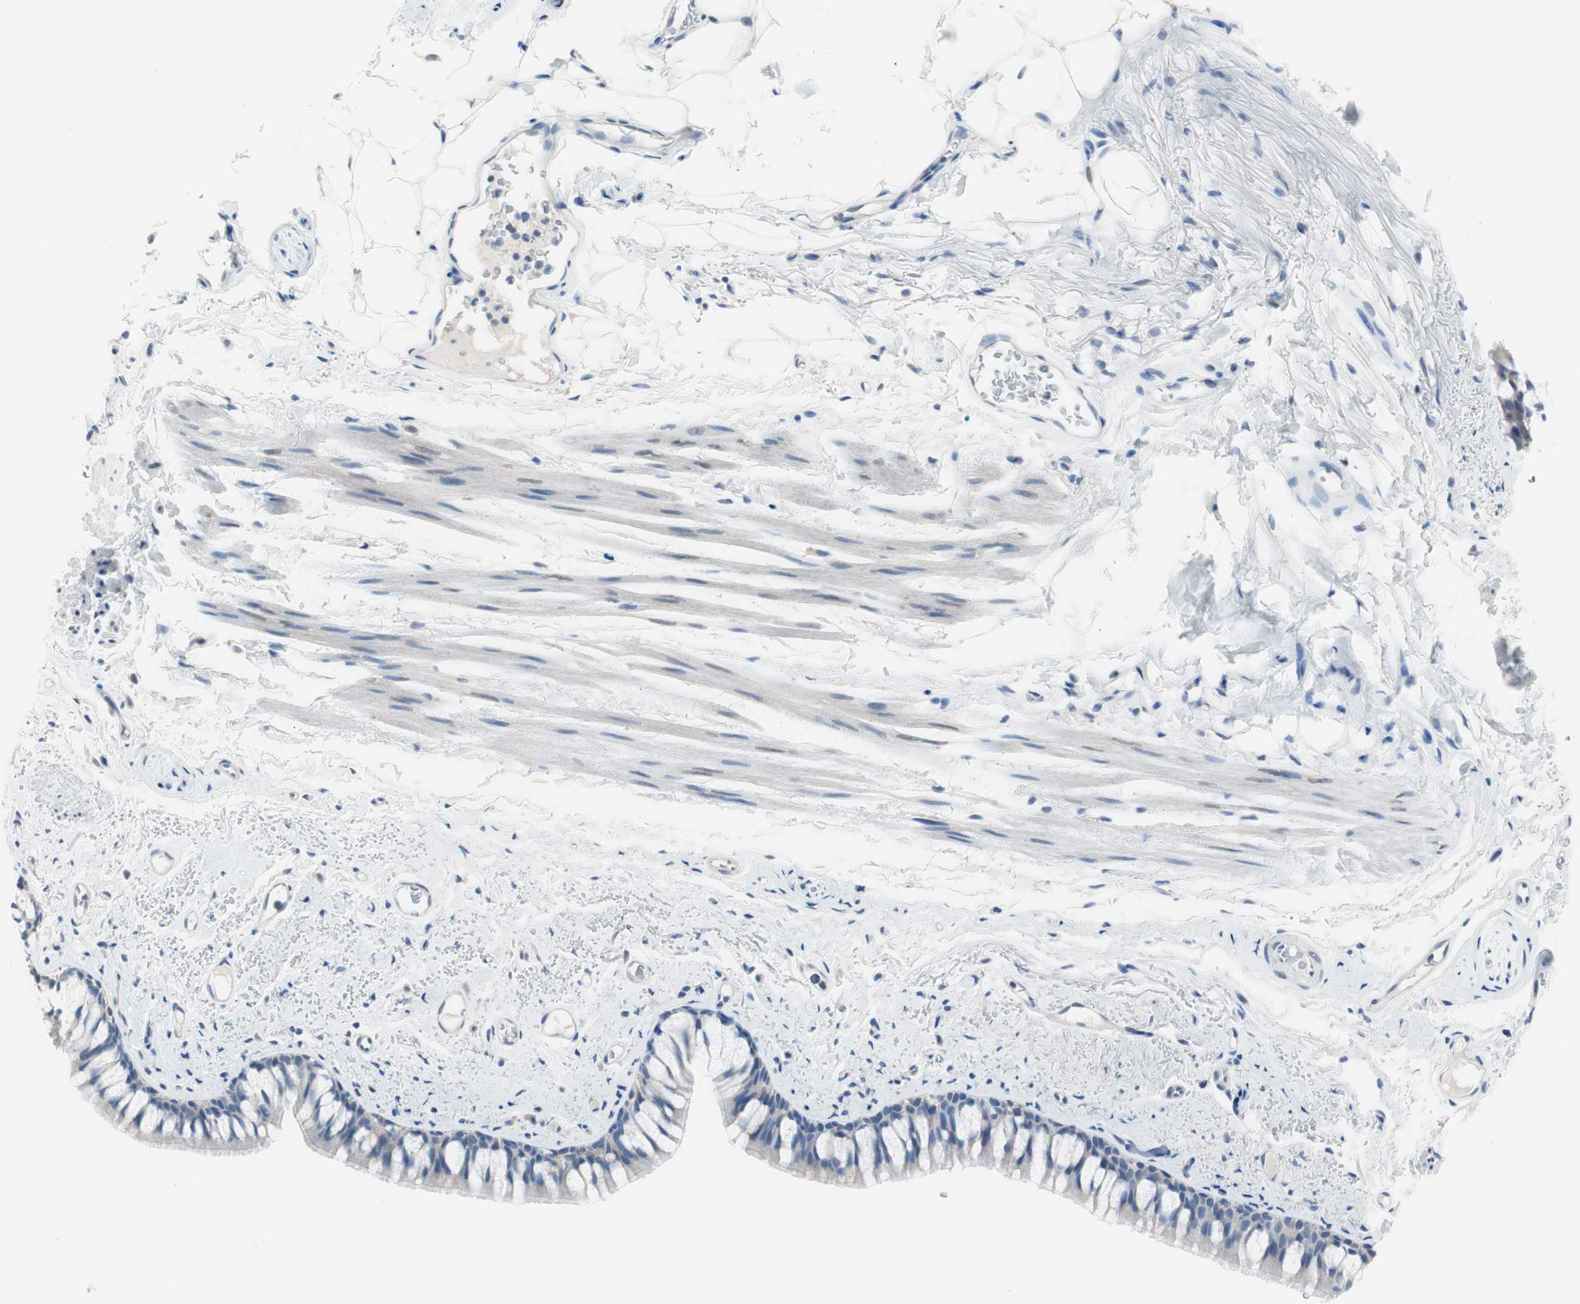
{"staining": {"intensity": "negative", "quantity": "none", "location": "none"}, "tissue": "bronchus", "cell_type": "Respiratory epithelial cells", "image_type": "normal", "snomed": [{"axis": "morphology", "description": "Normal tissue, NOS"}, {"axis": "topography", "description": "Bronchus"}], "caption": "High power microscopy image of an immunohistochemistry photomicrograph of benign bronchus, revealing no significant positivity in respiratory epithelial cells.", "gene": "VIL1", "patient": {"sex": "female", "age": 73}}